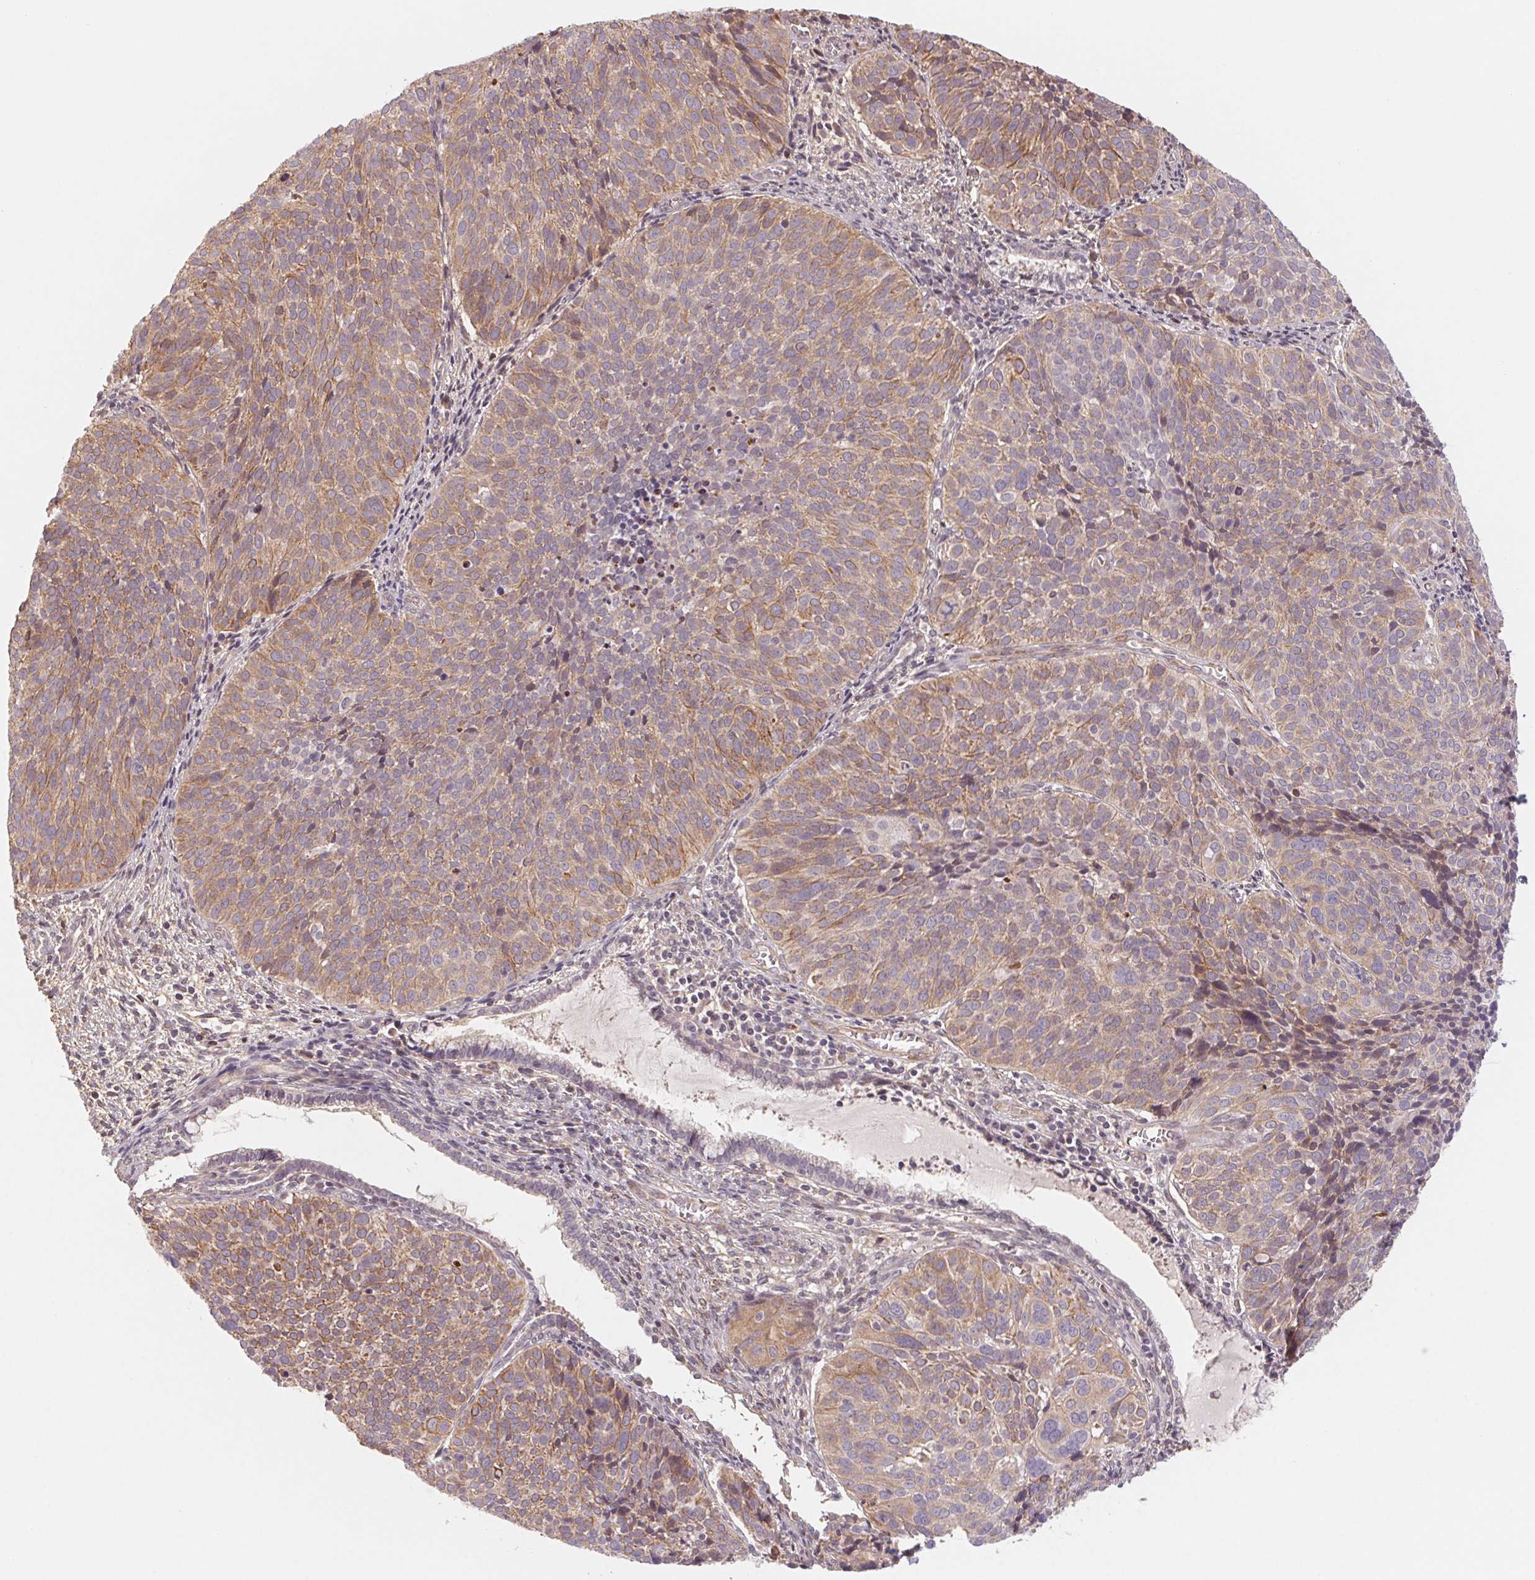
{"staining": {"intensity": "moderate", "quantity": ">75%", "location": "cytoplasmic/membranous"}, "tissue": "cervical cancer", "cell_type": "Tumor cells", "image_type": "cancer", "snomed": [{"axis": "morphology", "description": "Squamous cell carcinoma, NOS"}, {"axis": "topography", "description": "Cervix"}], "caption": "An immunohistochemistry (IHC) histopathology image of tumor tissue is shown. Protein staining in brown shows moderate cytoplasmic/membranous positivity in squamous cell carcinoma (cervical) within tumor cells. (DAB (3,3'-diaminobenzidine) IHC, brown staining for protein, blue staining for nuclei).", "gene": "CCDC112", "patient": {"sex": "female", "age": 39}}